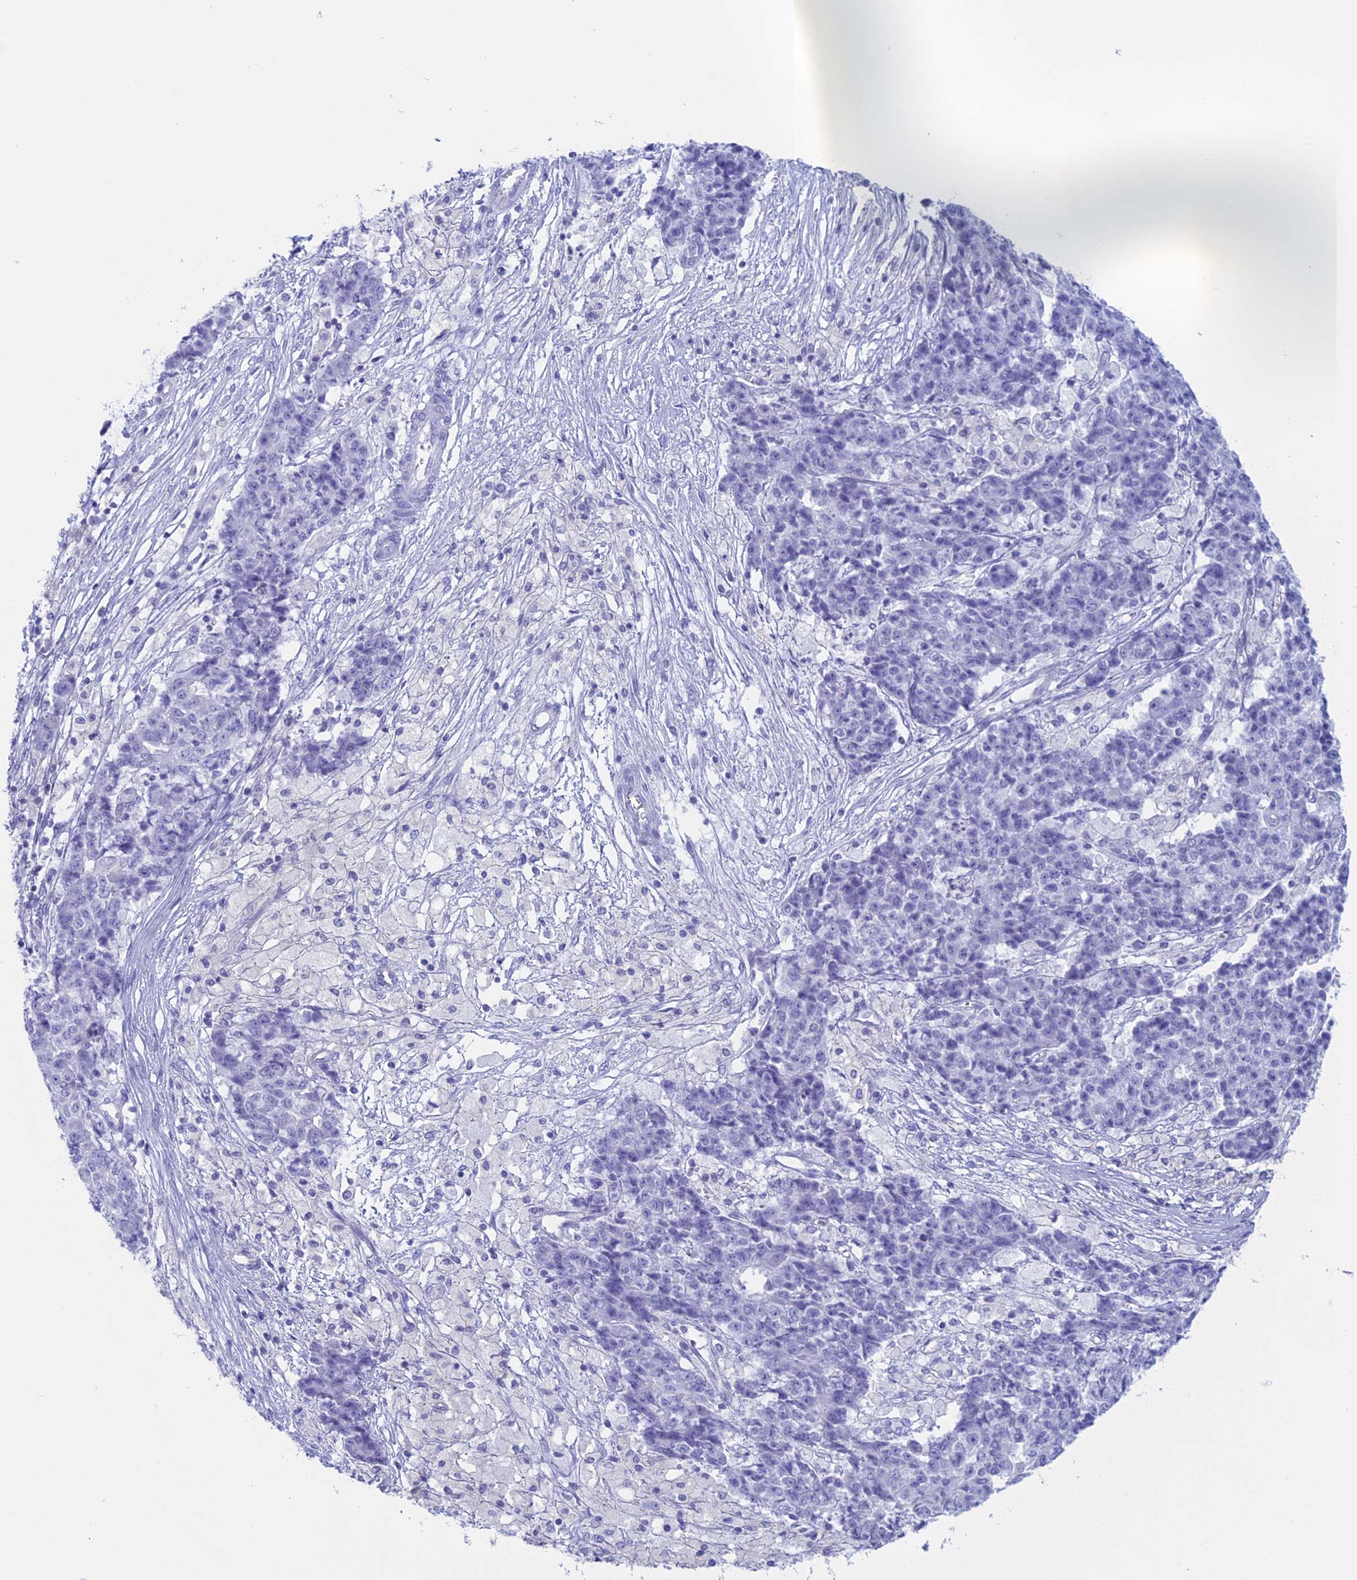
{"staining": {"intensity": "negative", "quantity": "none", "location": "none"}, "tissue": "ovarian cancer", "cell_type": "Tumor cells", "image_type": "cancer", "snomed": [{"axis": "morphology", "description": "Carcinoma, endometroid"}, {"axis": "topography", "description": "Ovary"}], "caption": "High power microscopy micrograph of an immunohistochemistry (IHC) image of ovarian cancer (endometroid carcinoma), revealing no significant positivity in tumor cells.", "gene": "RP1", "patient": {"sex": "female", "age": 42}}